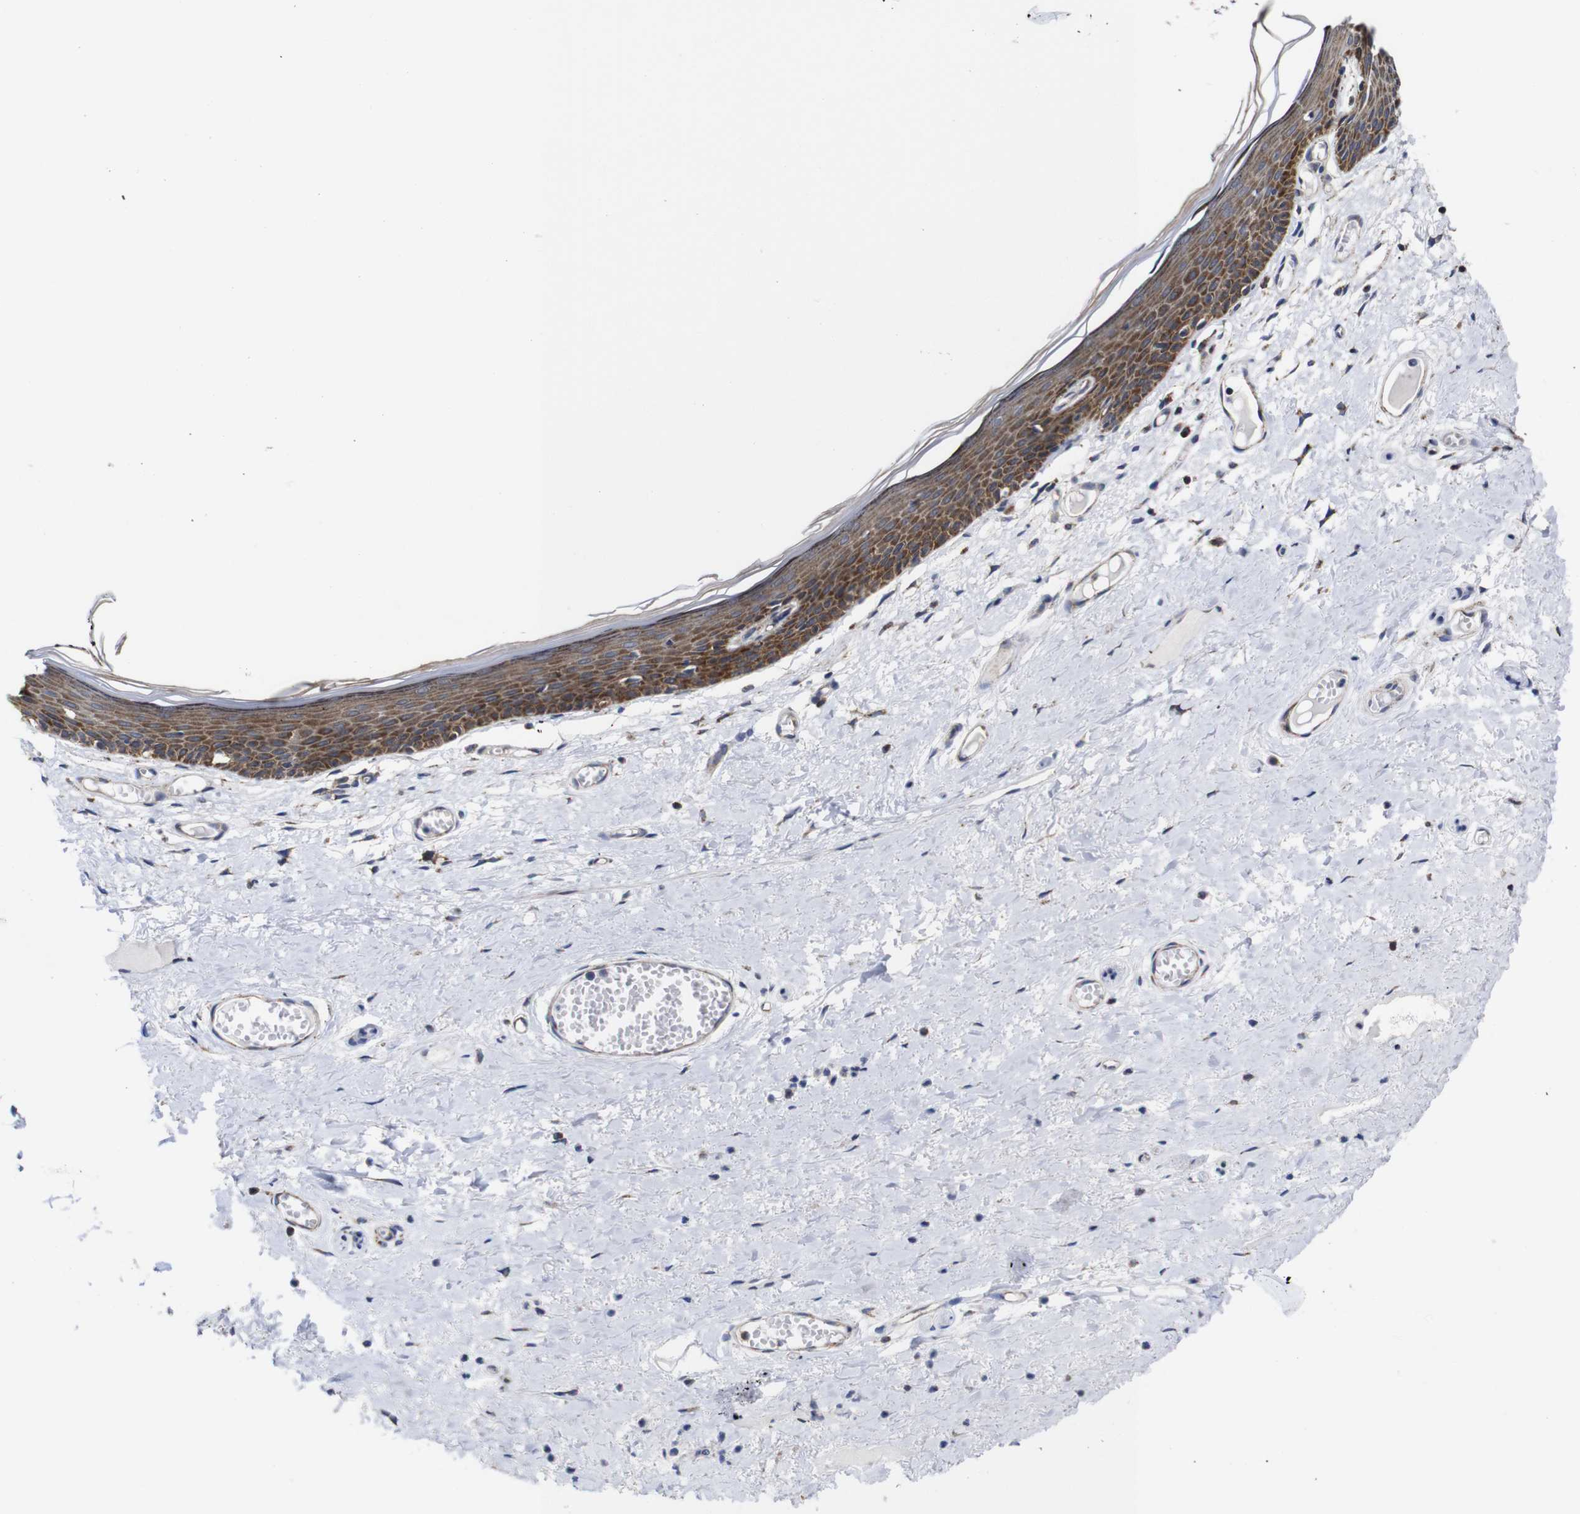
{"staining": {"intensity": "strong", "quantity": ">75%", "location": "cytoplasmic/membranous"}, "tissue": "skin", "cell_type": "Epidermal cells", "image_type": "normal", "snomed": [{"axis": "morphology", "description": "Normal tissue, NOS"}, {"axis": "topography", "description": "Vulva"}], "caption": "Strong cytoplasmic/membranous protein staining is appreciated in approximately >75% of epidermal cells in skin. Using DAB (3,3'-diaminobenzidine) (brown) and hematoxylin (blue) stains, captured at high magnification using brightfield microscopy.", "gene": "C17orf80", "patient": {"sex": "female", "age": 54}}